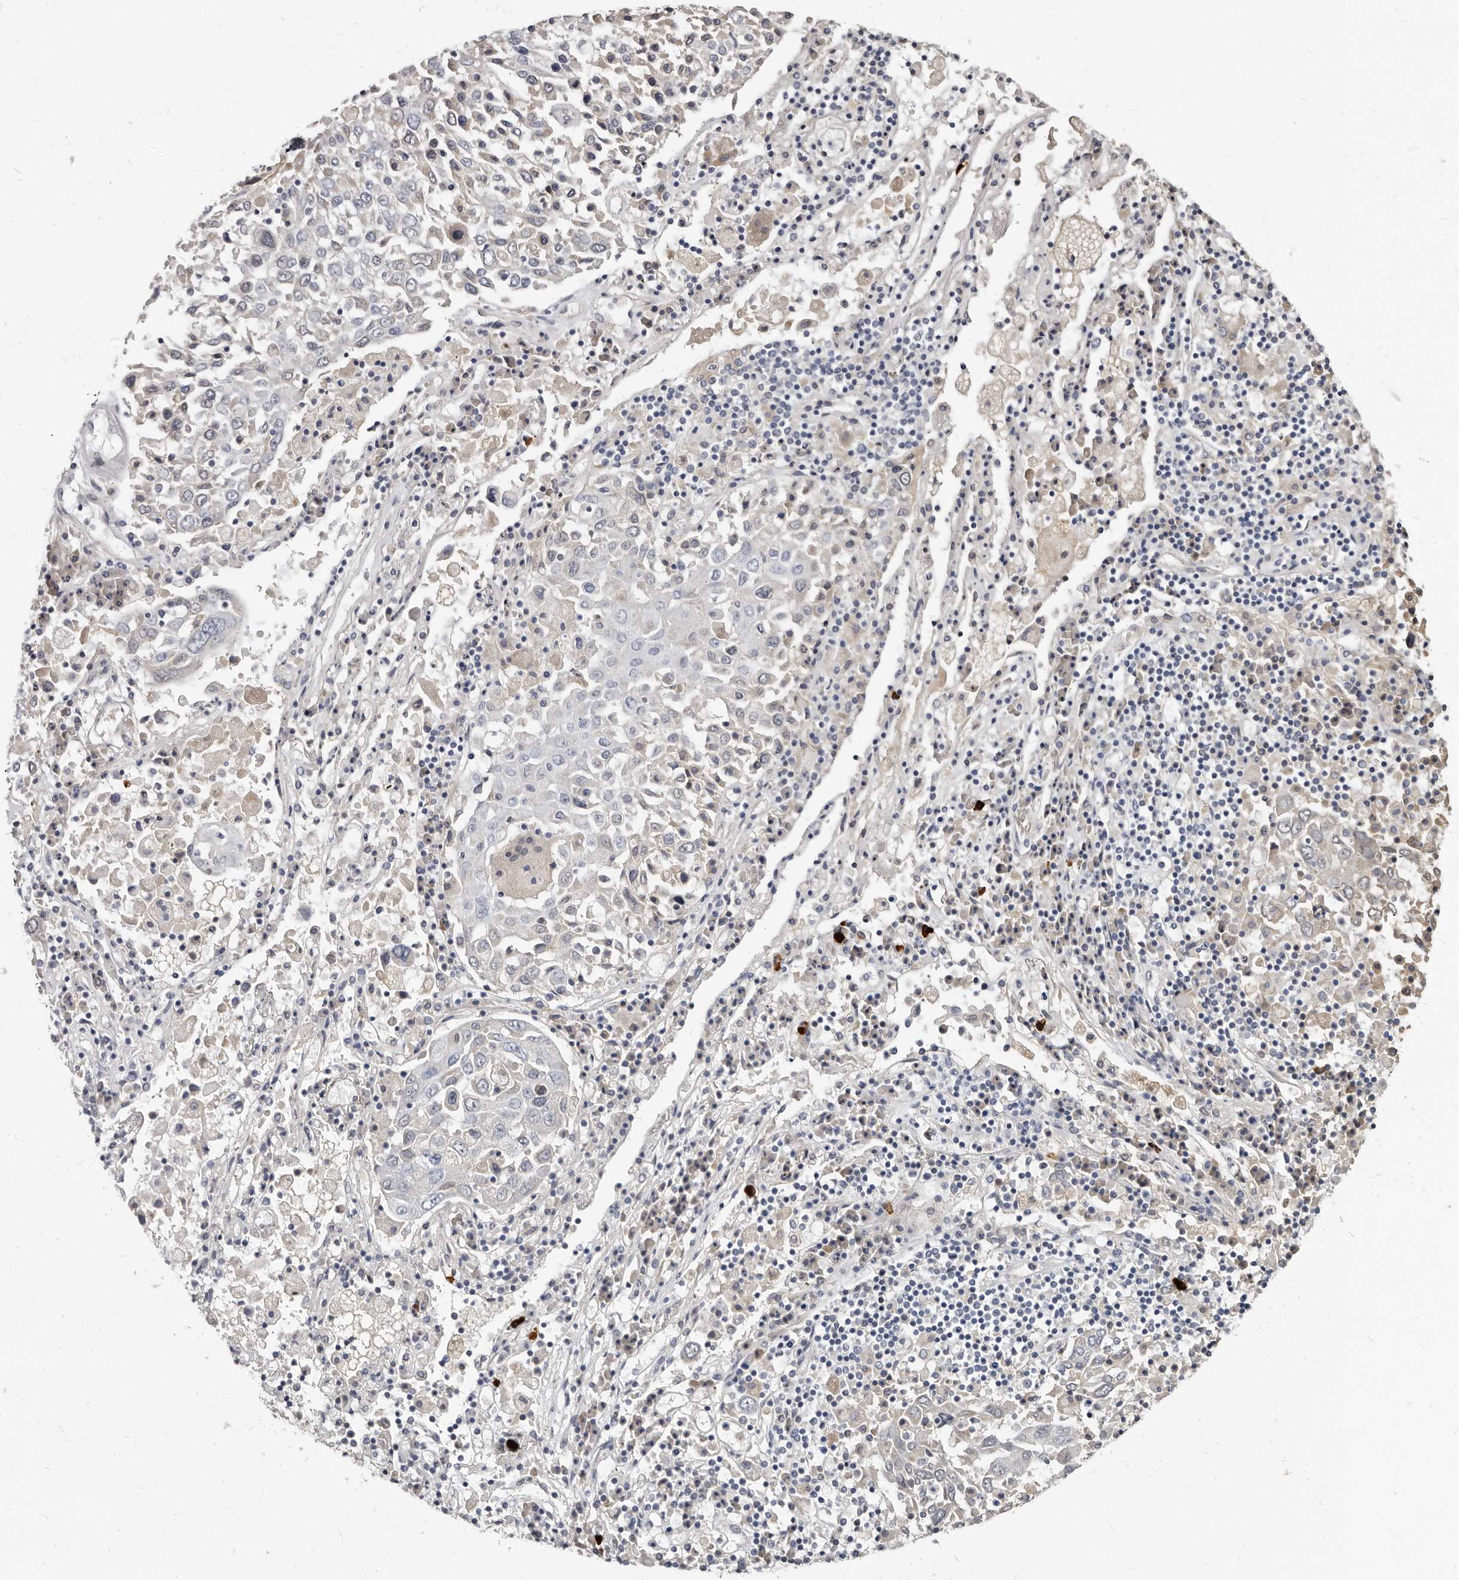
{"staining": {"intensity": "negative", "quantity": "none", "location": "none"}, "tissue": "lung cancer", "cell_type": "Tumor cells", "image_type": "cancer", "snomed": [{"axis": "morphology", "description": "Squamous cell carcinoma, NOS"}, {"axis": "topography", "description": "Lung"}], "caption": "The immunohistochemistry (IHC) photomicrograph has no significant staining in tumor cells of lung squamous cell carcinoma tissue.", "gene": "MRGPRF", "patient": {"sex": "male", "age": 65}}